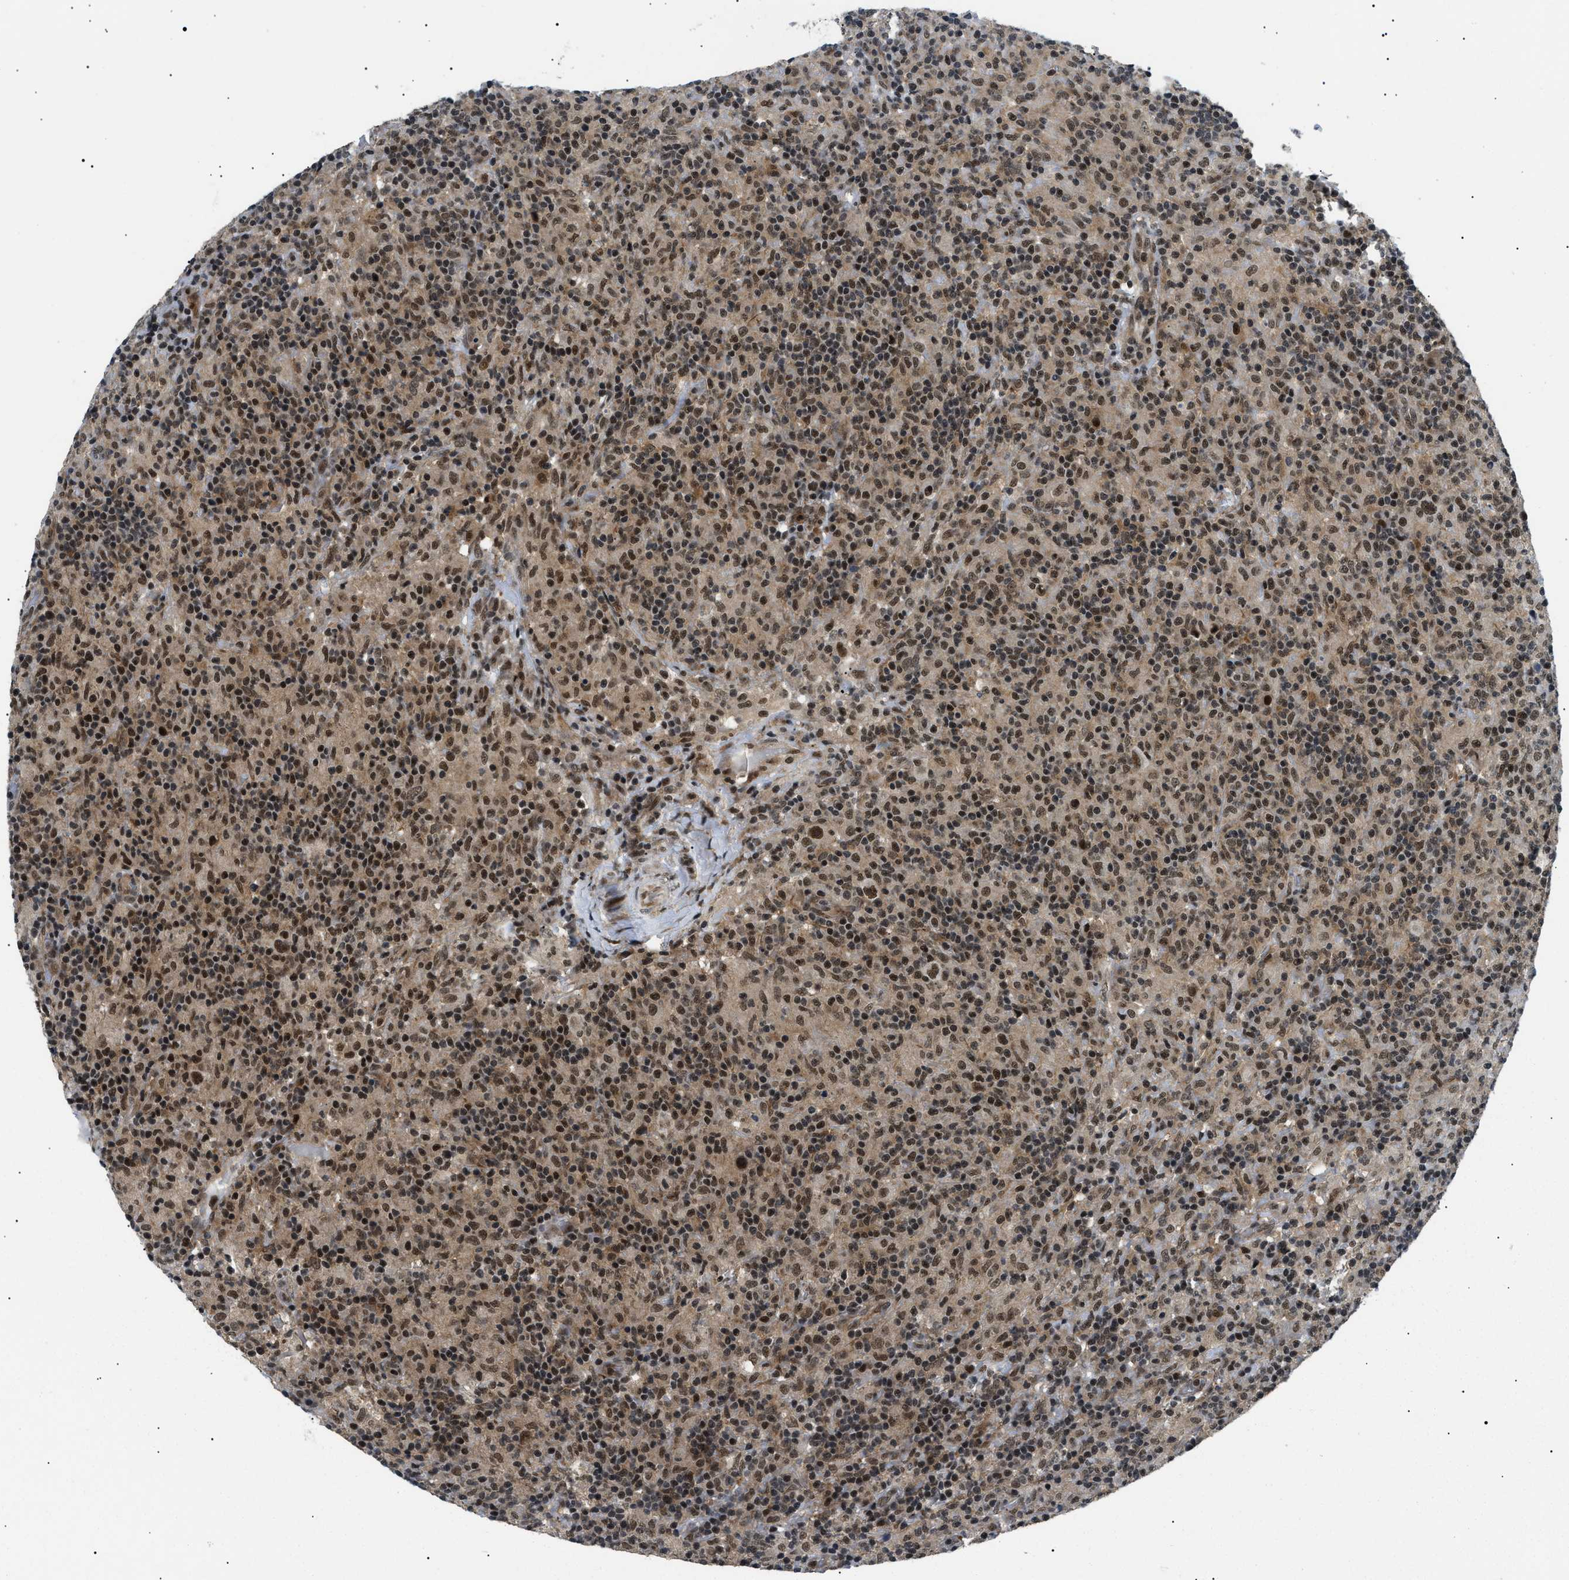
{"staining": {"intensity": "moderate", "quantity": "25%-75%", "location": "nuclear"}, "tissue": "lymphoma", "cell_type": "Tumor cells", "image_type": "cancer", "snomed": [{"axis": "morphology", "description": "Hodgkin's disease, NOS"}, {"axis": "topography", "description": "Lymph node"}], "caption": "Hodgkin's disease was stained to show a protein in brown. There is medium levels of moderate nuclear positivity in approximately 25%-75% of tumor cells. The staining was performed using DAB to visualize the protein expression in brown, while the nuclei were stained in blue with hematoxylin (Magnification: 20x).", "gene": "RBM15", "patient": {"sex": "male", "age": 70}}